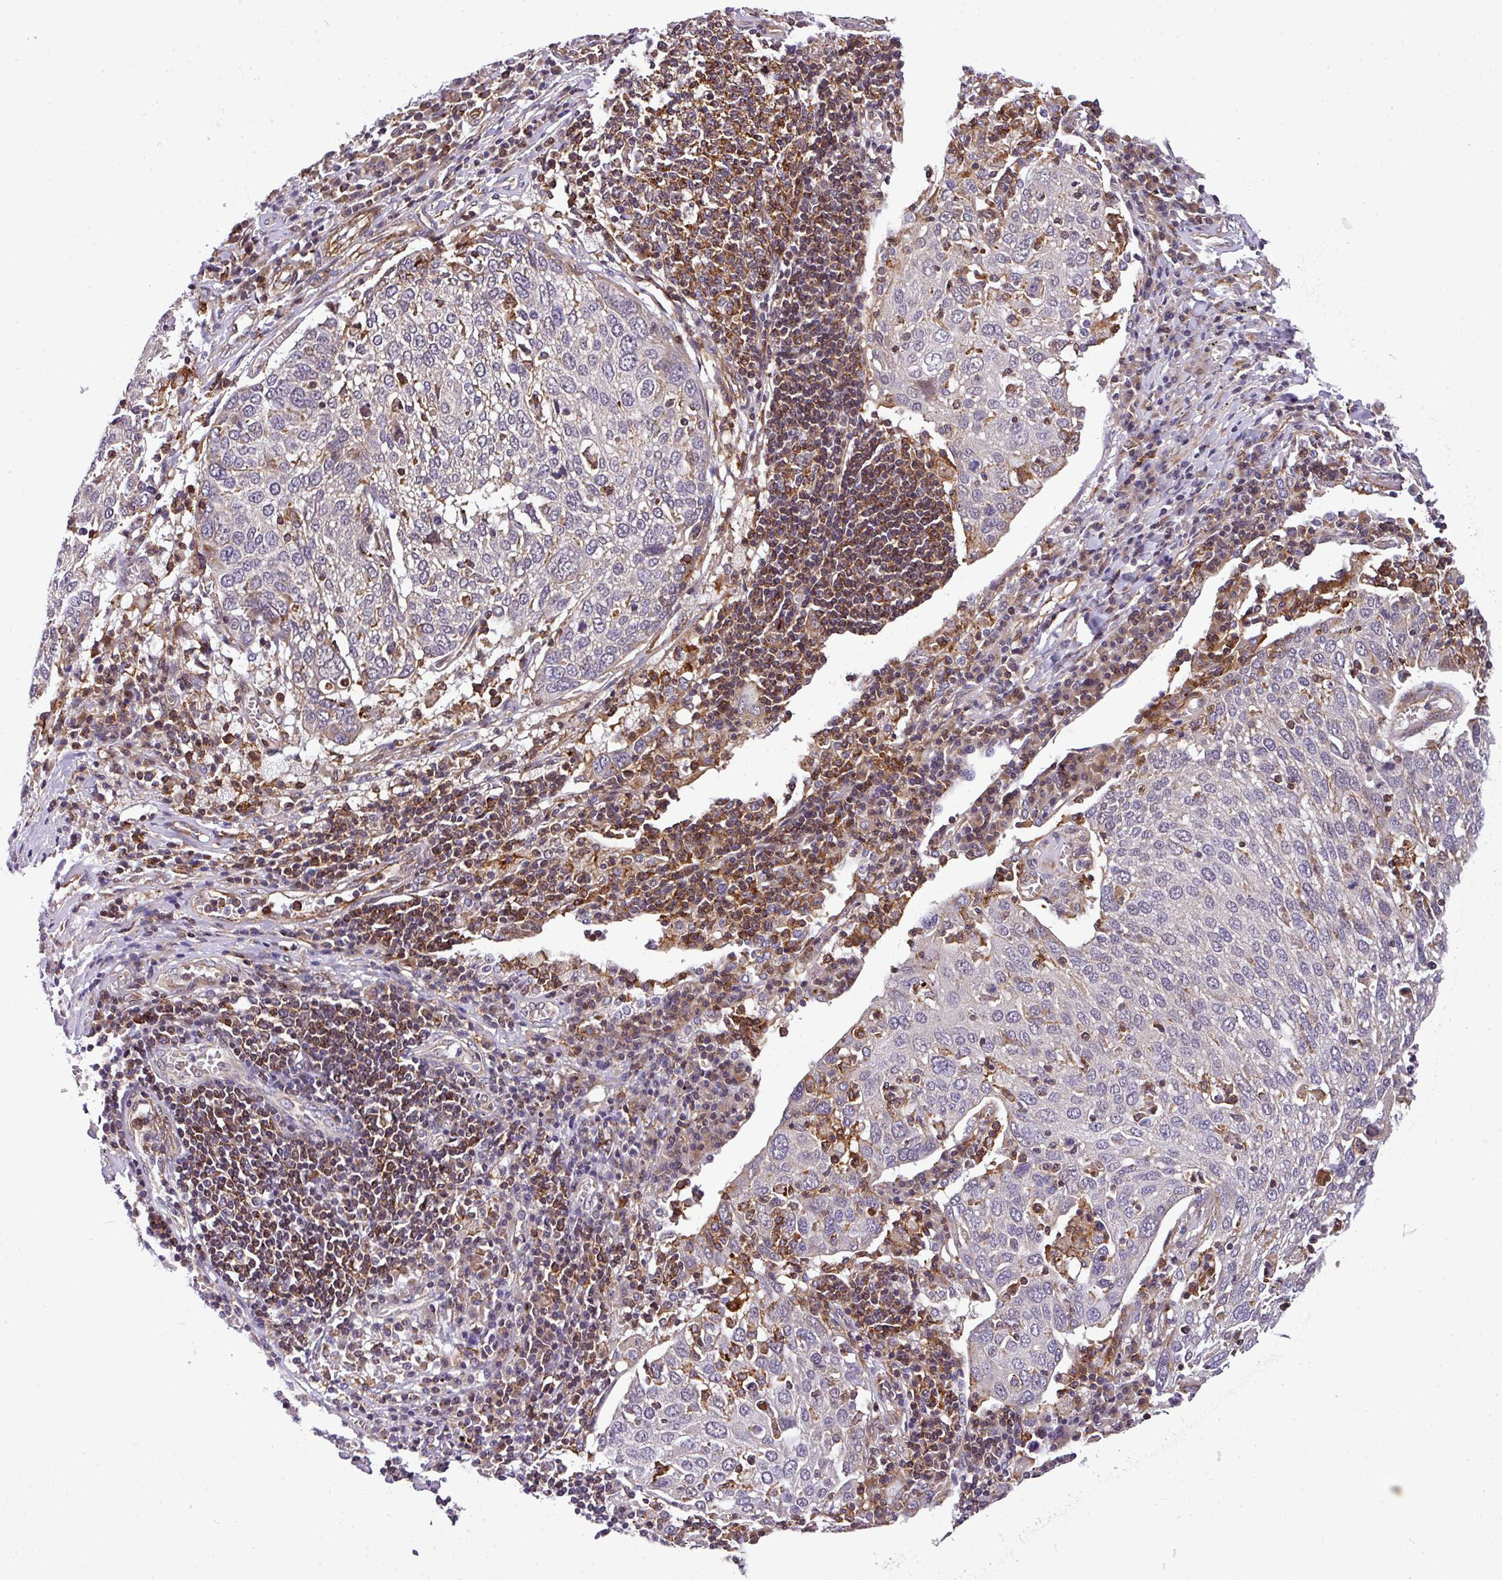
{"staining": {"intensity": "negative", "quantity": "none", "location": "none"}, "tissue": "lung cancer", "cell_type": "Tumor cells", "image_type": "cancer", "snomed": [{"axis": "morphology", "description": "Squamous cell carcinoma, NOS"}, {"axis": "topography", "description": "Lung"}], "caption": "Lung cancer (squamous cell carcinoma) was stained to show a protein in brown. There is no significant expression in tumor cells.", "gene": "CASS4", "patient": {"sex": "male", "age": 65}}